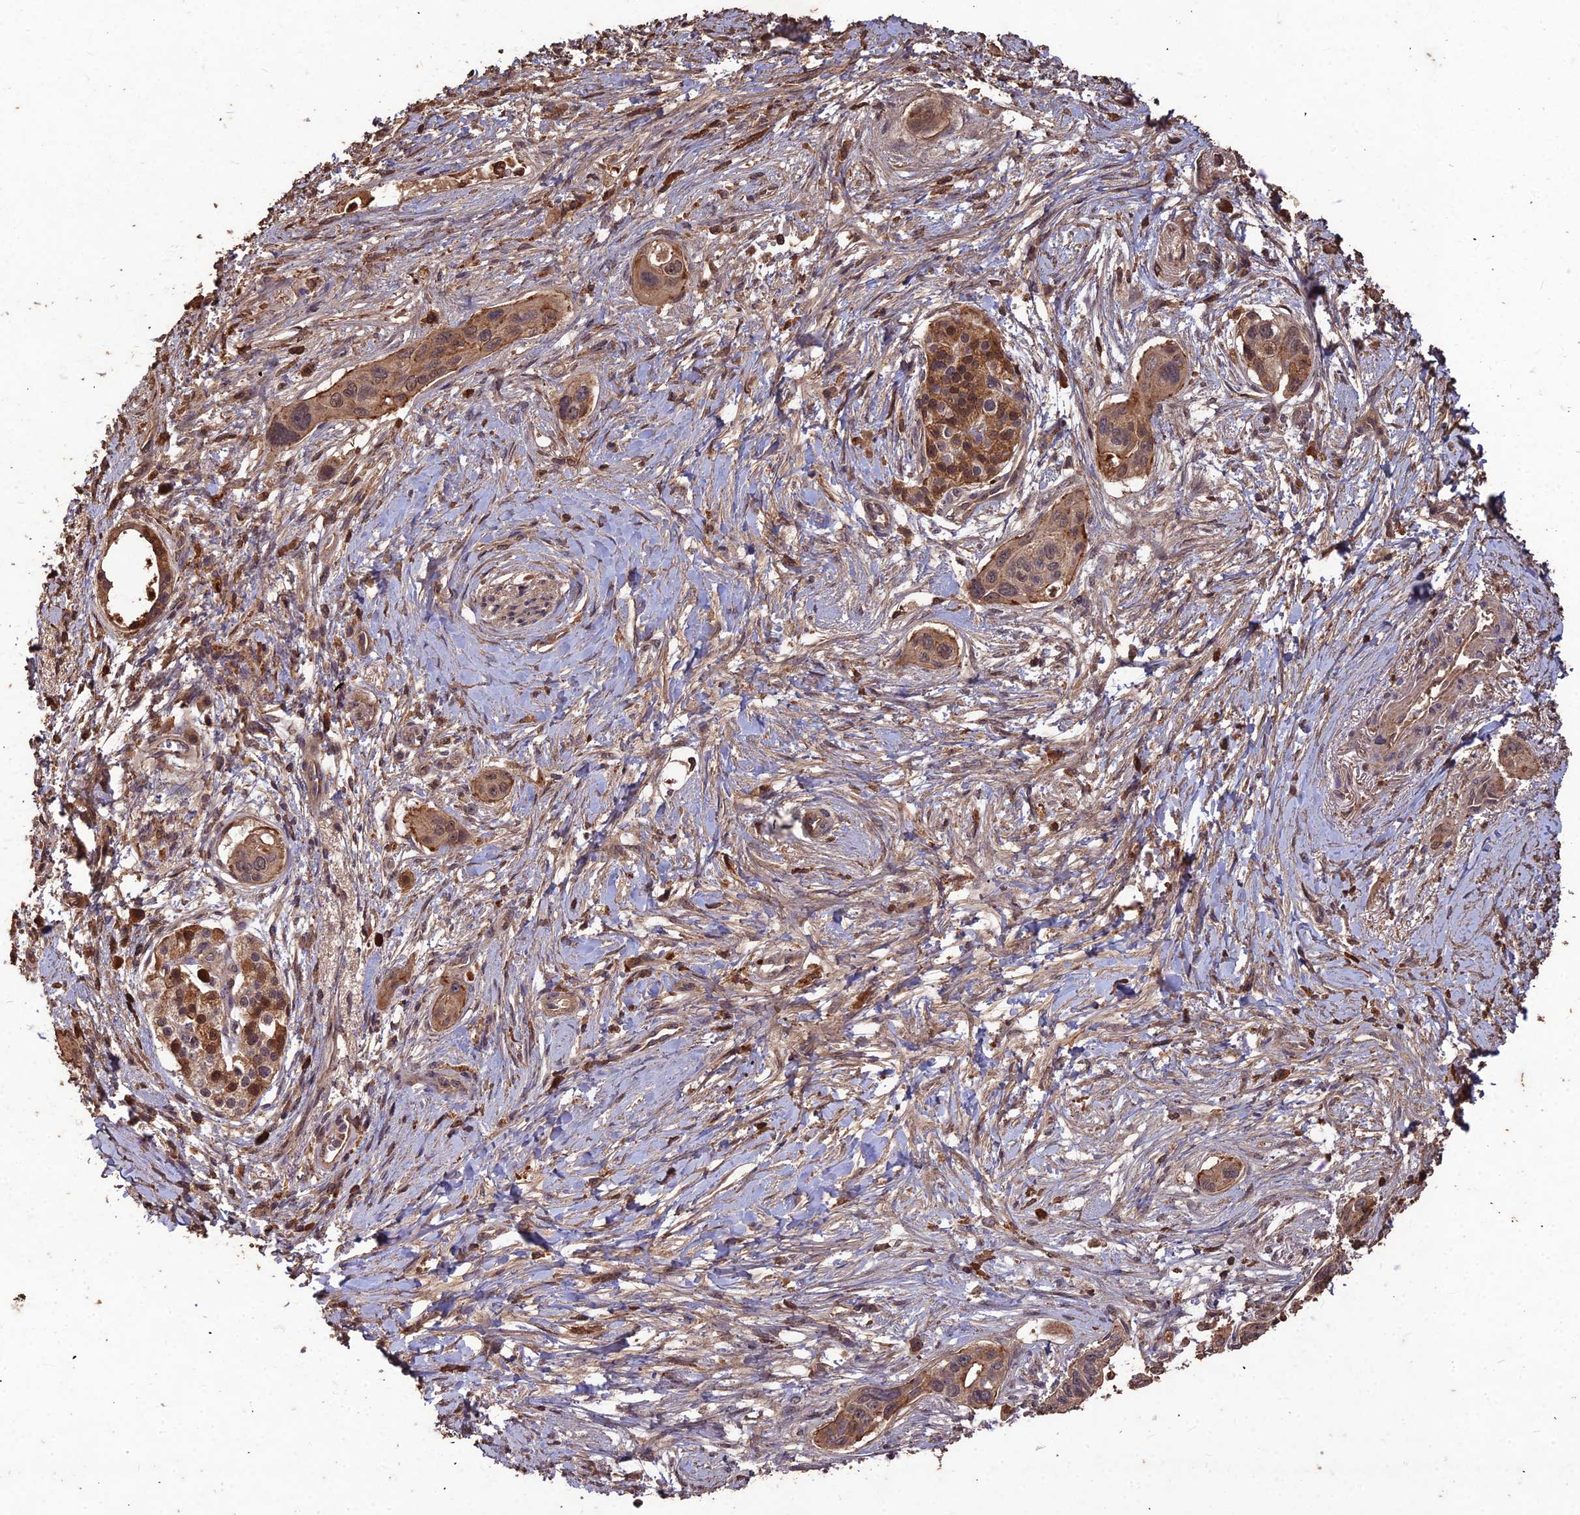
{"staining": {"intensity": "moderate", "quantity": ">75%", "location": "cytoplasmic/membranous,nuclear"}, "tissue": "pancreatic cancer", "cell_type": "Tumor cells", "image_type": "cancer", "snomed": [{"axis": "morphology", "description": "Adenocarcinoma, NOS"}, {"axis": "topography", "description": "Pancreas"}], "caption": "Protein positivity by immunohistochemistry demonstrates moderate cytoplasmic/membranous and nuclear expression in approximately >75% of tumor cells in pancreatic adenocarcinoma.", "gene": "SYMPK", "patient": {"sex": "male", "age": 72}}